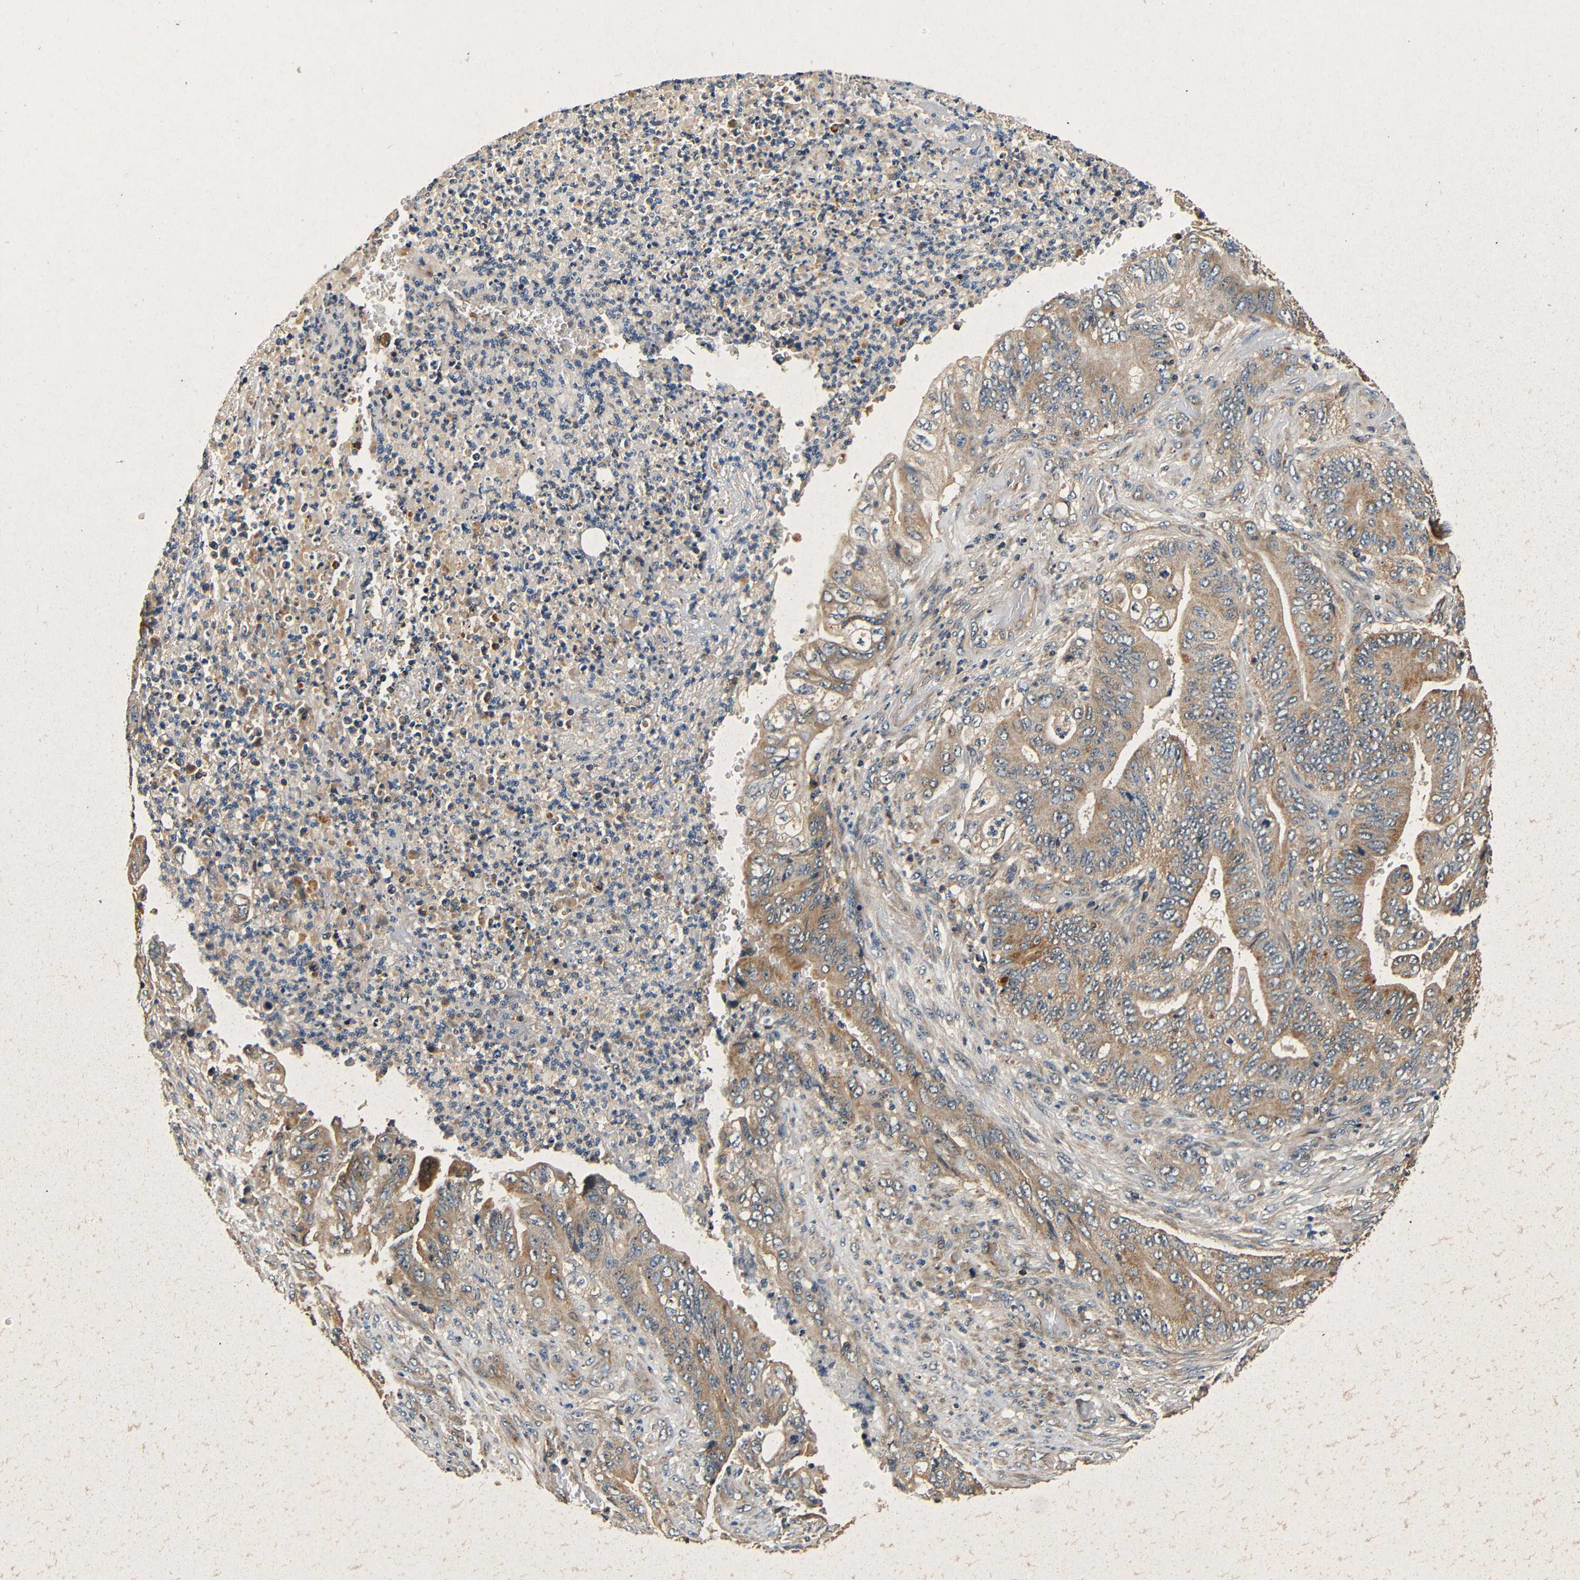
{"staining": {"intensity": "weak", "quantity": ">75%", "location": "cytoplasmic/membranous"}, "tissue": "stomach cancer", "cell_type": "Tumor cells", "image_type": "cancer", "snomed": [{"axis": "morphology", "description": "Adenocarcinoma, NOS"}, {"axis": "topography", "description": "Stomach"}], "caption": "DAB (3,3'-diaminobenzidine) immunohistochemical staining of human adenocarcinoma (stomach) shows weak cytoplasmic/membranous protein staining in approximately >75% of tumor cells.", "gene": "MTX1", "patient": {"sex": "female", "age": 73}}